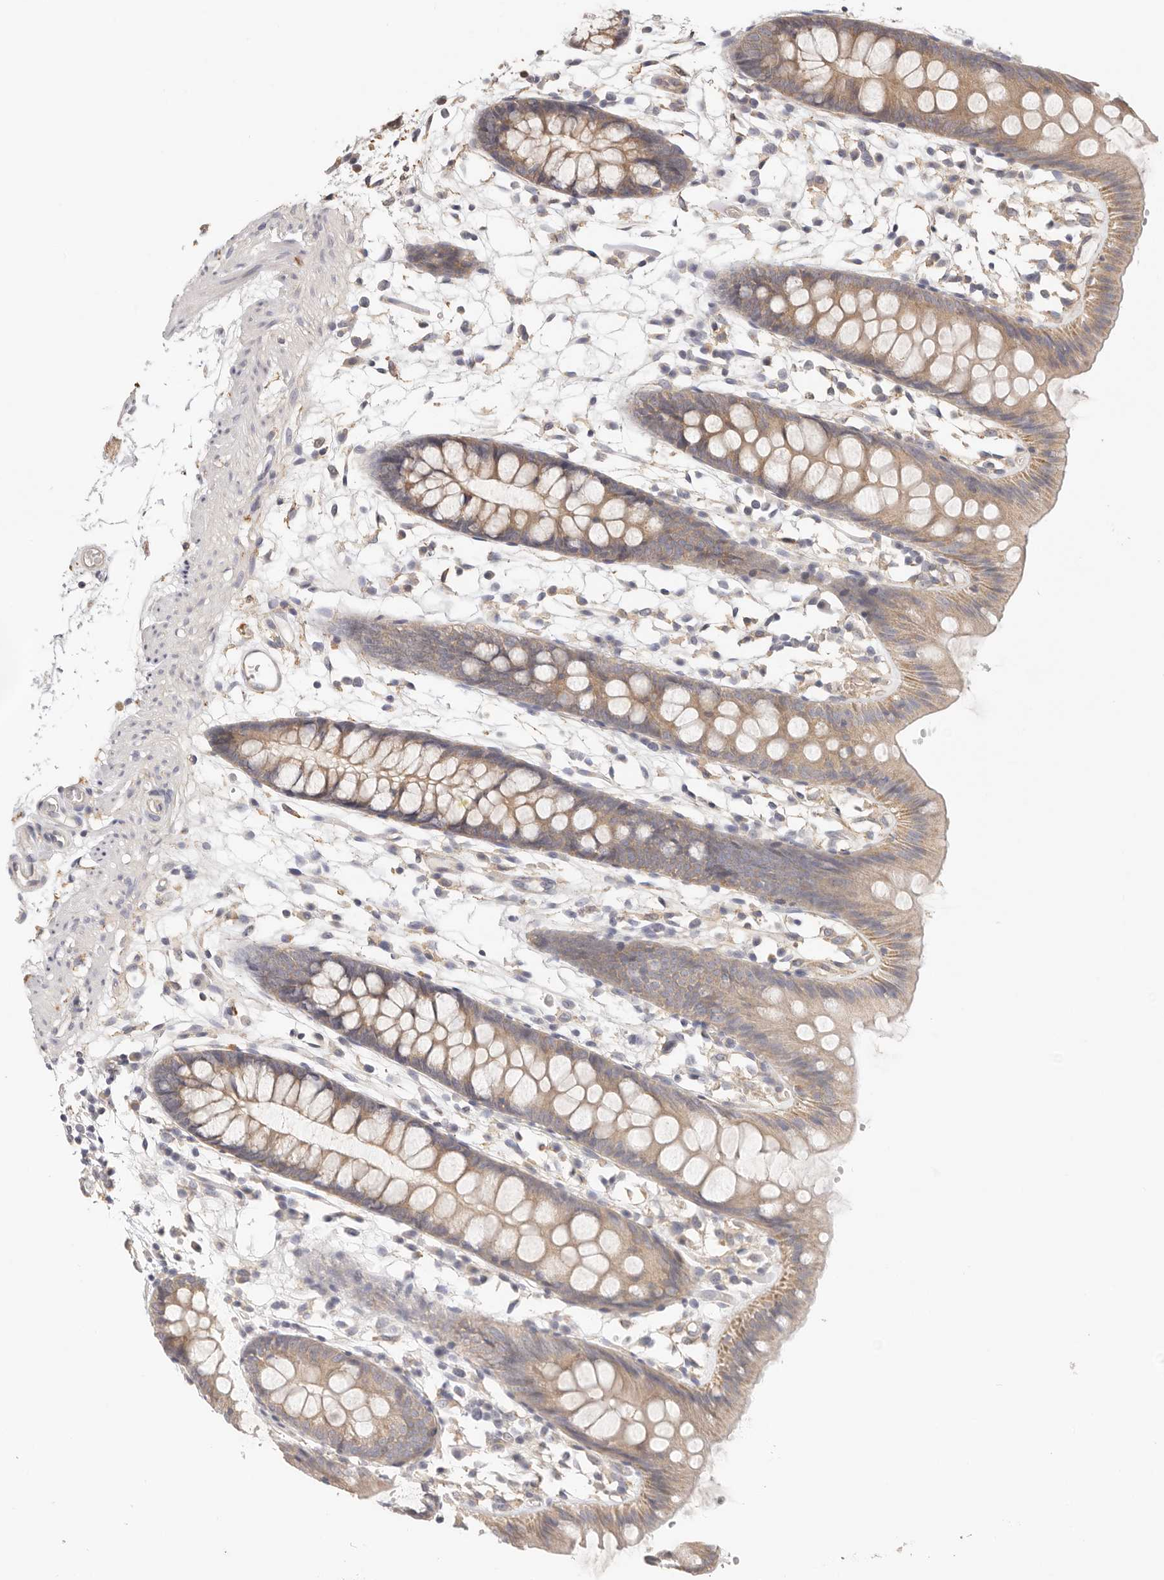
{"staining": {"intensity": "weak", "quantity": ">75%", "location": "cytoplasmic/membranous"}, "tissue": "colon", "cell_type": "Endothelial cells", "image_type": "normal", "snomed": [{"axis": "morphology", "description": "Normal tissue, NOS"}, {"axis": "topography", "description": "Colon"}], "caption": "Protein staining of benign colon exhibits weak cytoplasmic/membranous expression in about >75% of endothelial cells.", "gene": "AFDN", "patient": {"sex": "male", "age": 56}}